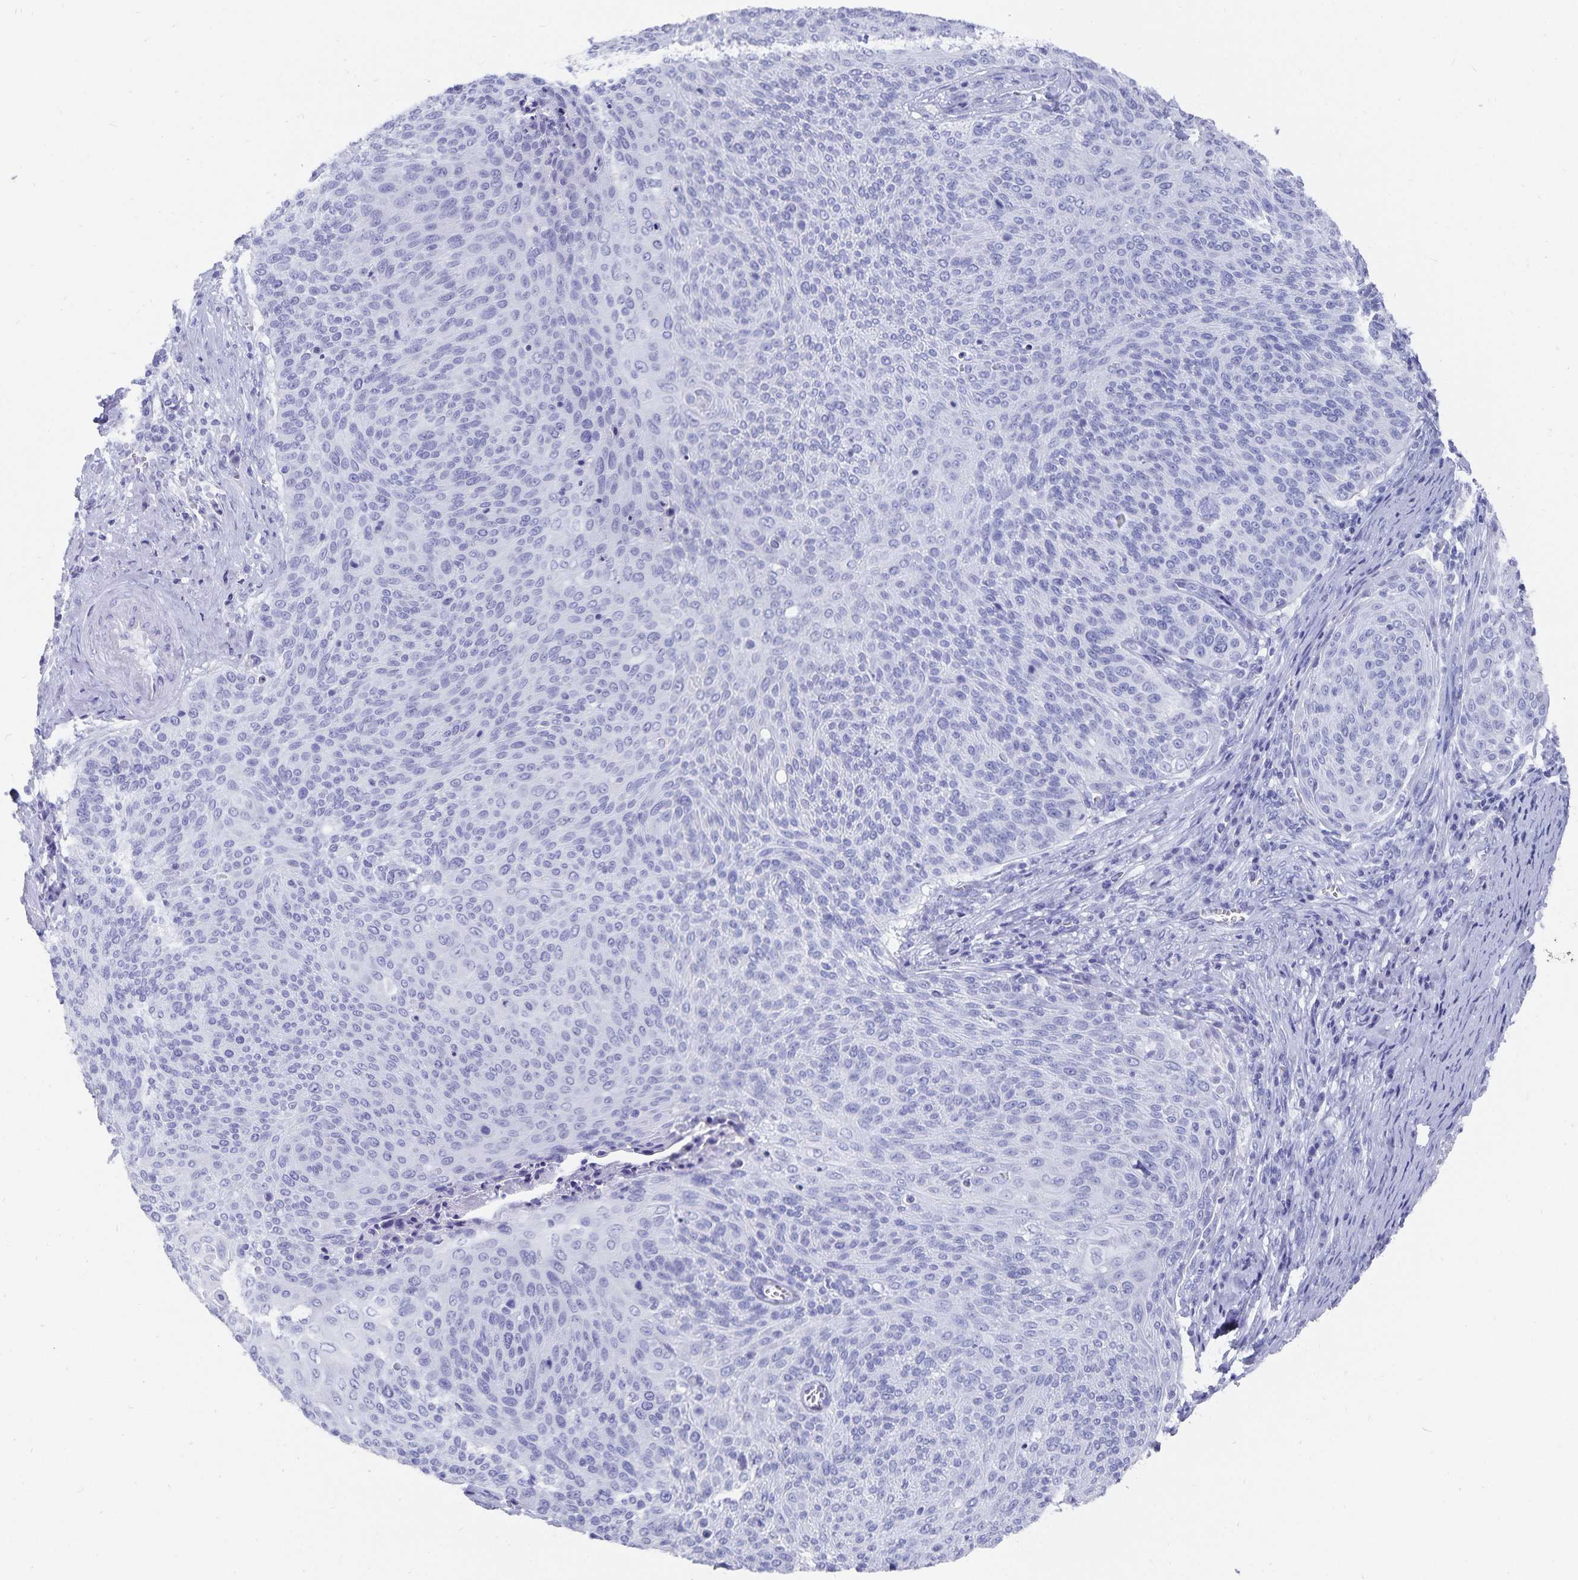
{"staining": {"intensity": "negative", "quantity": "none", "location": "none"}, "tissue": "cervical cancer", "cell_type": "Tumor cells", "image_type": "cancer", "snomed": [{"axis": "morphology", "description": "Squamous cell carcinoma, NOS"}, {"axis": "topography", "description": "Cervix"}], "caption": "Human cervical cancer (squamous cell carcinoma) stained for a protein using IHC exhibits no positivity in tumor cells.", "gene": "ADH1A", "patient": {"sex": "female", "age": 31}}